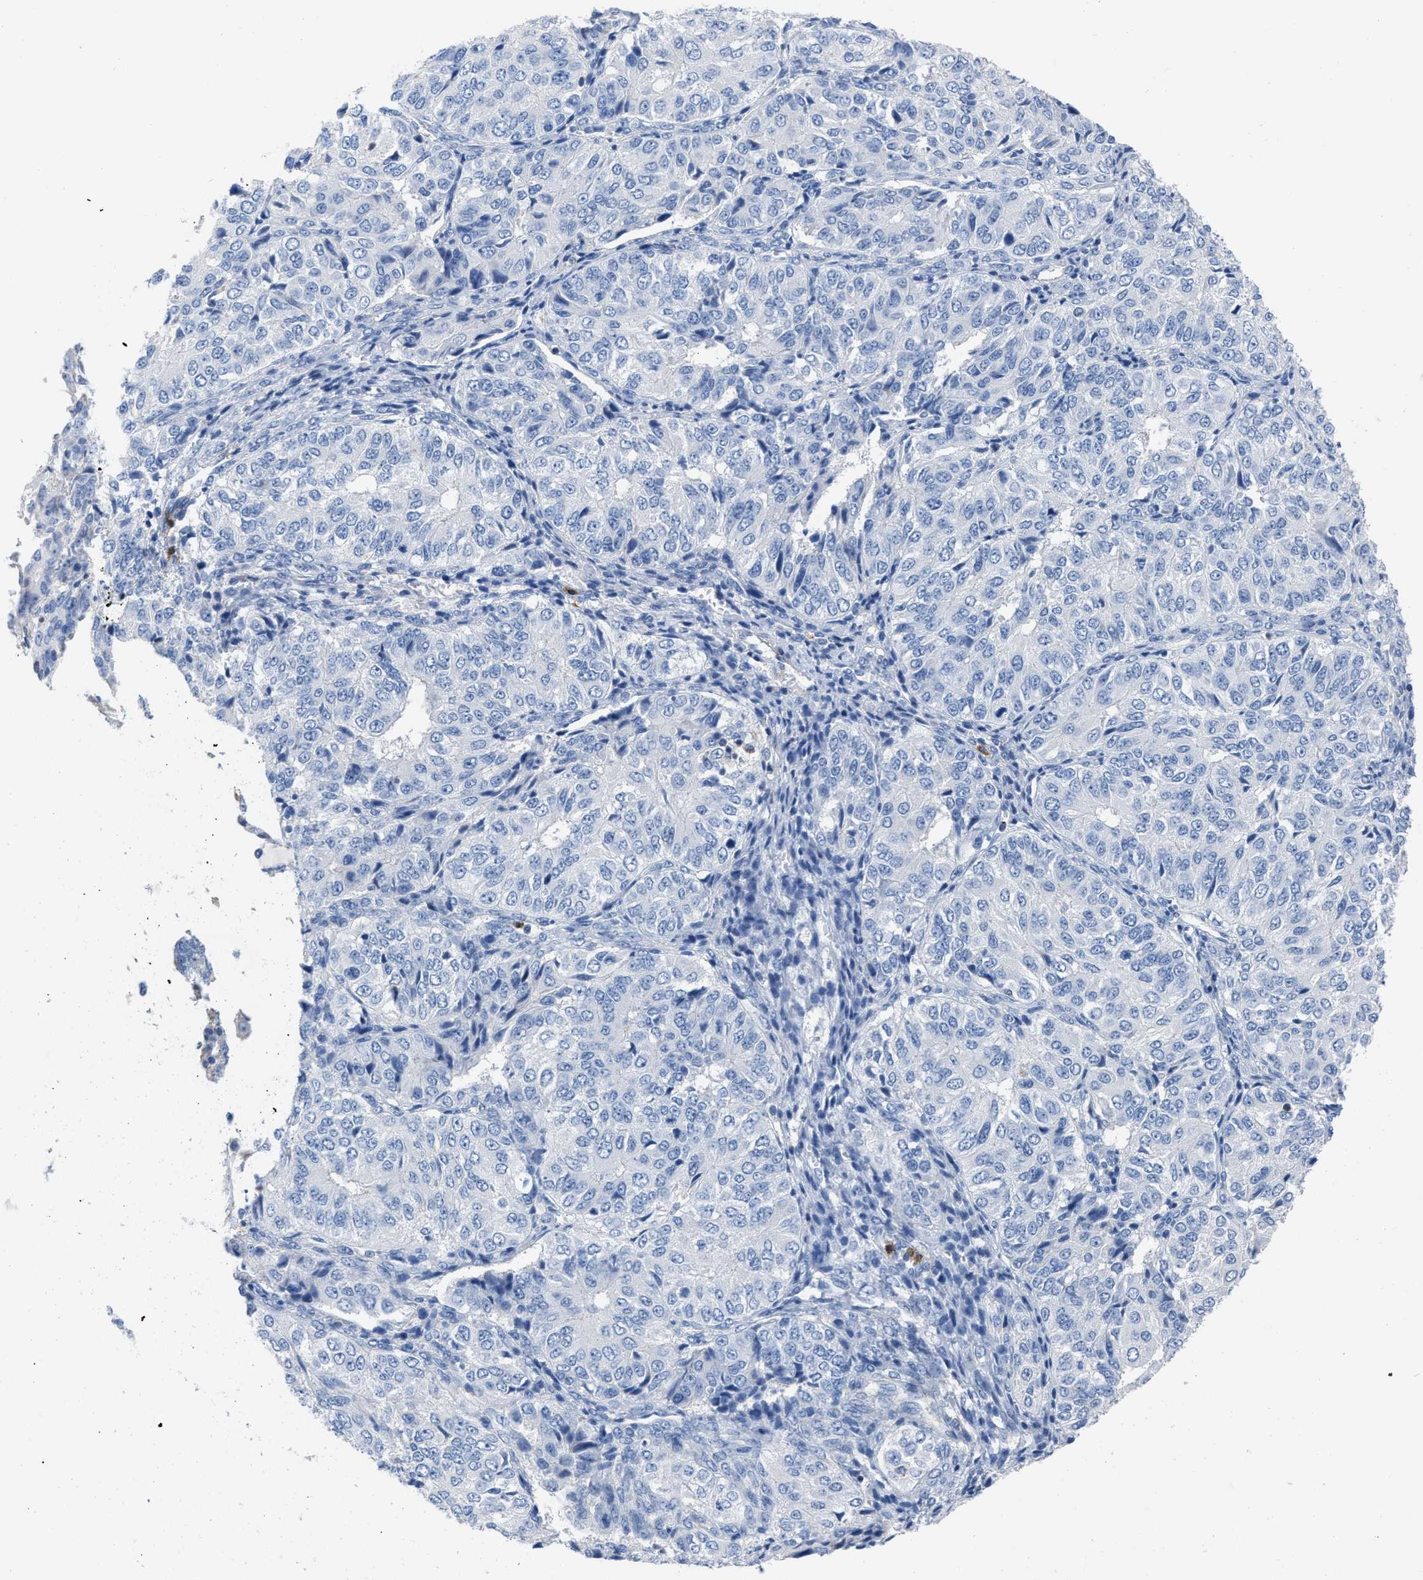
{"staining": {"intensity": "negative", "quantity": "none", "location": "none"}, "tissue": "ovarian cancer", "cell_type": "Tumor cells", "image_type": "cancer", "snomed": [{"axis": "morphology", "description": "Carcinoma, endometroid"}, {"axis": "topography", "description": "Ovary"}], "caption": "Photomicrograph shows no protein positivity in tumor cells of endometroid carcinoma (ovarian) tissue. (Stains: DAB immunohistochemistry (IHC) with hematoxylin counter stain, Microscopy: brightfield microscopy at high magnification).", "gene": "PRMT2", "patient": {"sex": "female", "age": 51}}